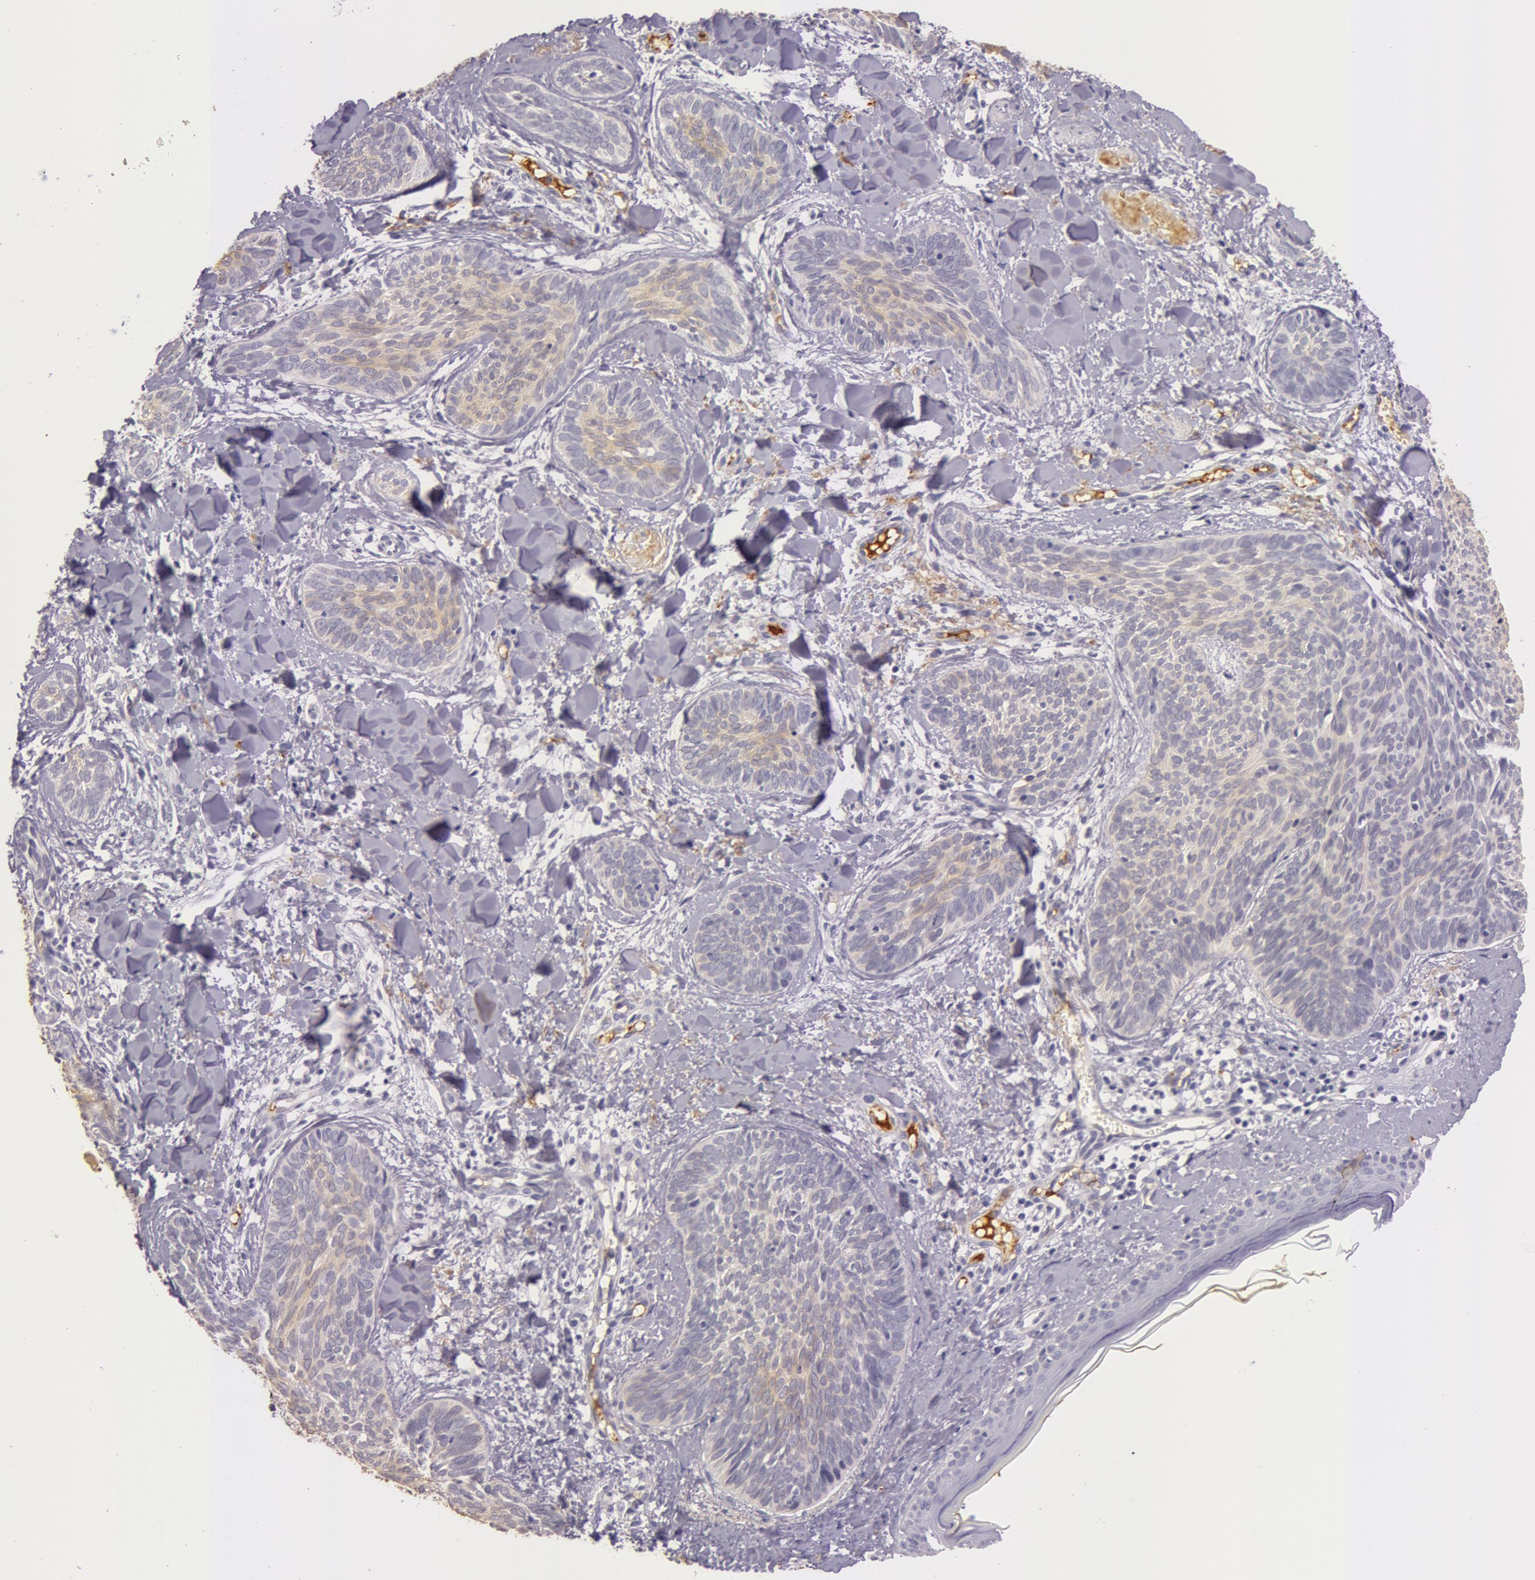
{"staining": {"intensity": "weak", "quantity": "25%-75%", "location": "cytoplasmic/membranous"}, "tissue": "skin cancer", "cell_type": "Tumor cells", "image_type": "cancer", "snomed": [{"axis": "morphology", "description": "Basal cell carcinoma"}, {"axis": "topography", "description": "Skin"}], "caption": "A high-resolution image shows immunohistochemistry staining of basal cell carcinoma (skin), which demonstrates weak cytoplasmic/membranous positivity in approximately 25%-75% of tumor cells. (brown staining indicates protein expression, while blue staining denotes nuclei).", "gene": "C4BPA", "patient": {"sex": "female", "age": 81}}